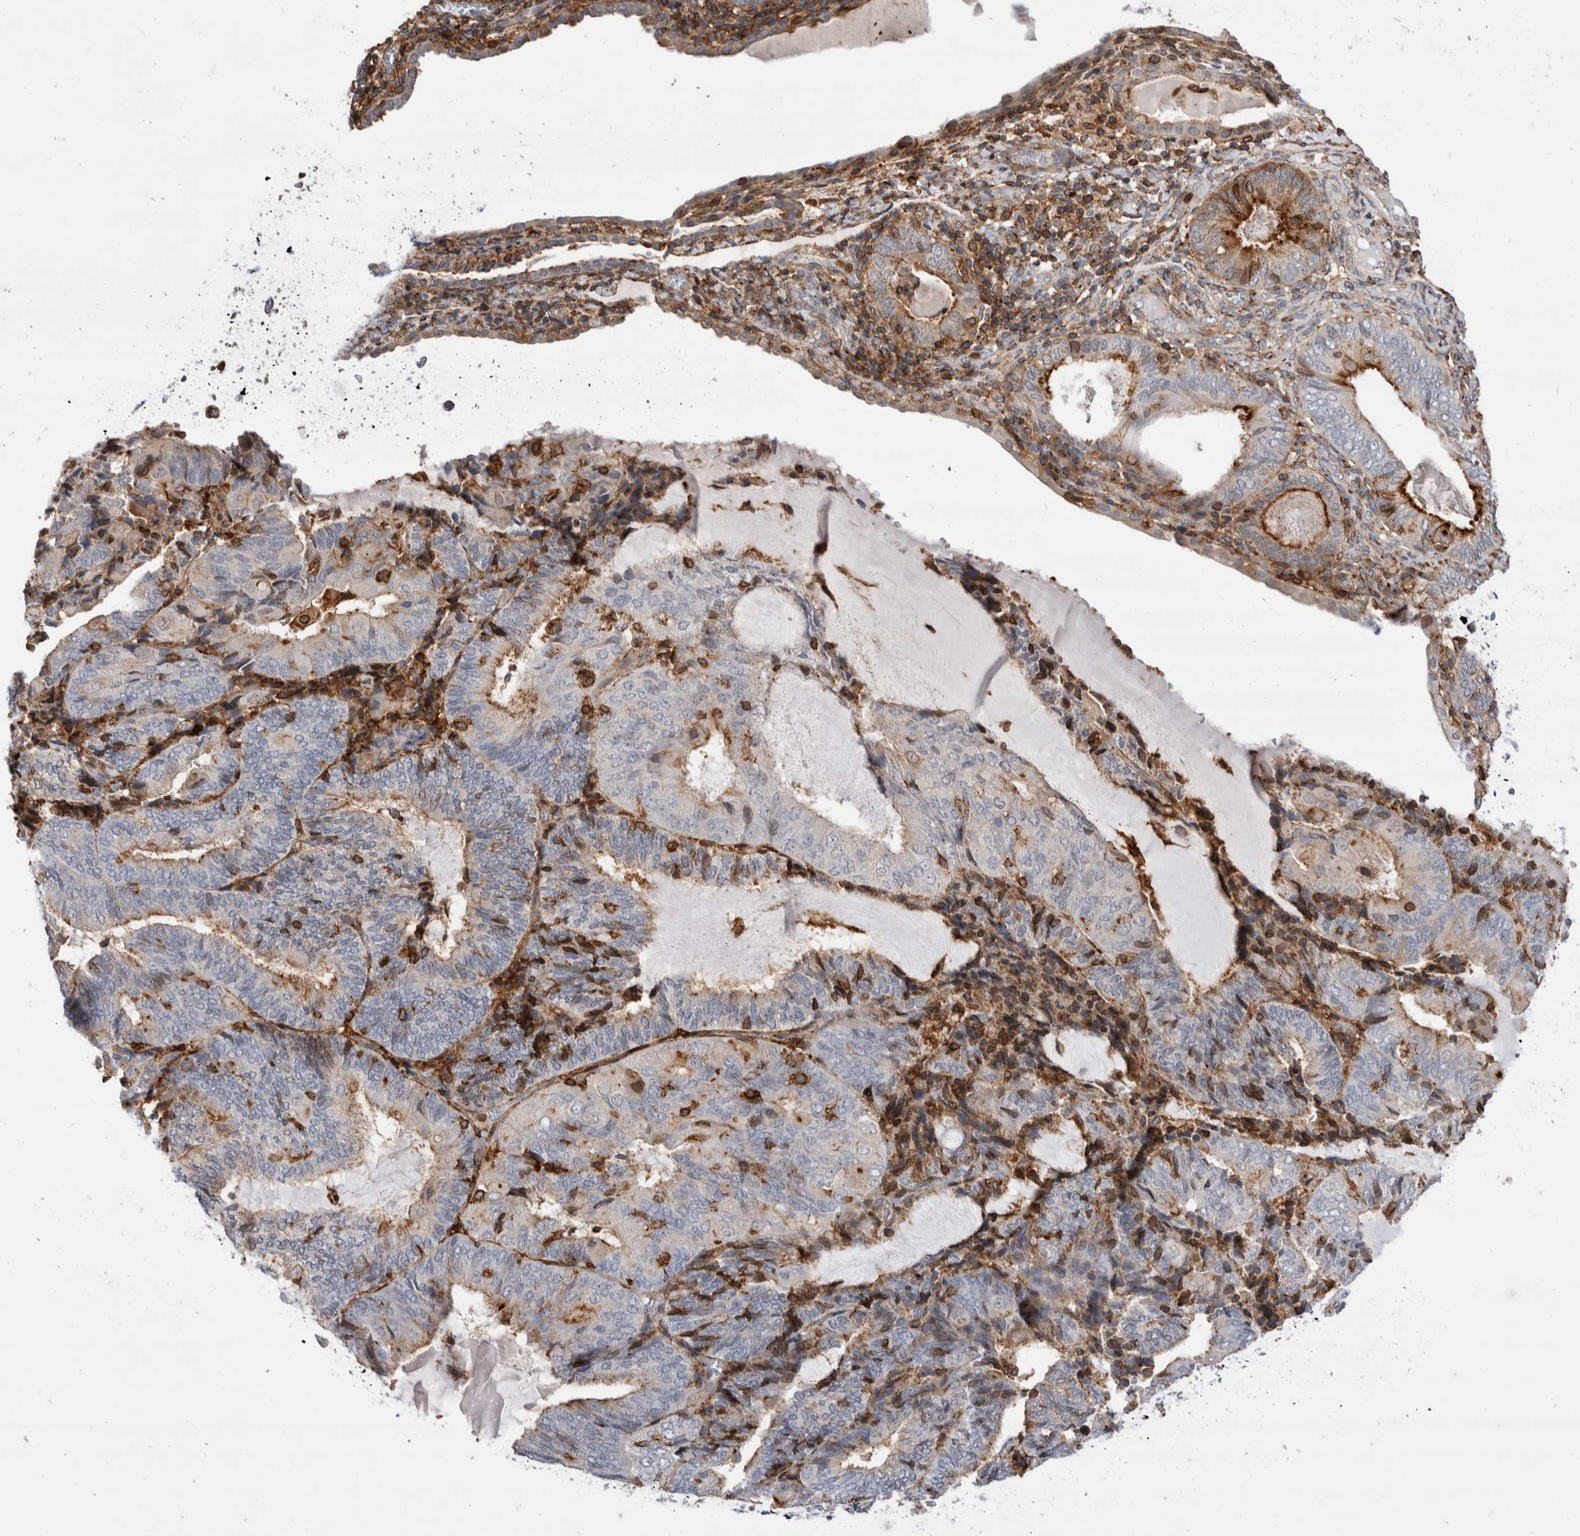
{"staining": {"intensity": "moderate", "quantity": "<25%", "location": "cytoplasmic/membranous"}, "tissue": "endometrial cancer", "cell_type": "Tumor cells", "image_type": "cancer", "snomed": [{"axis": "morphology", "description": "Adenocarcinoma, NOS"}, {"axis": "topography", "description": "Endometrium"}], "caption": "Endometrial cancer stained with a protein marker demonstrates moderate staining in tumor cells.", "gene": "CCDC88B", "patient": {"sex": "female", "age": 81}}